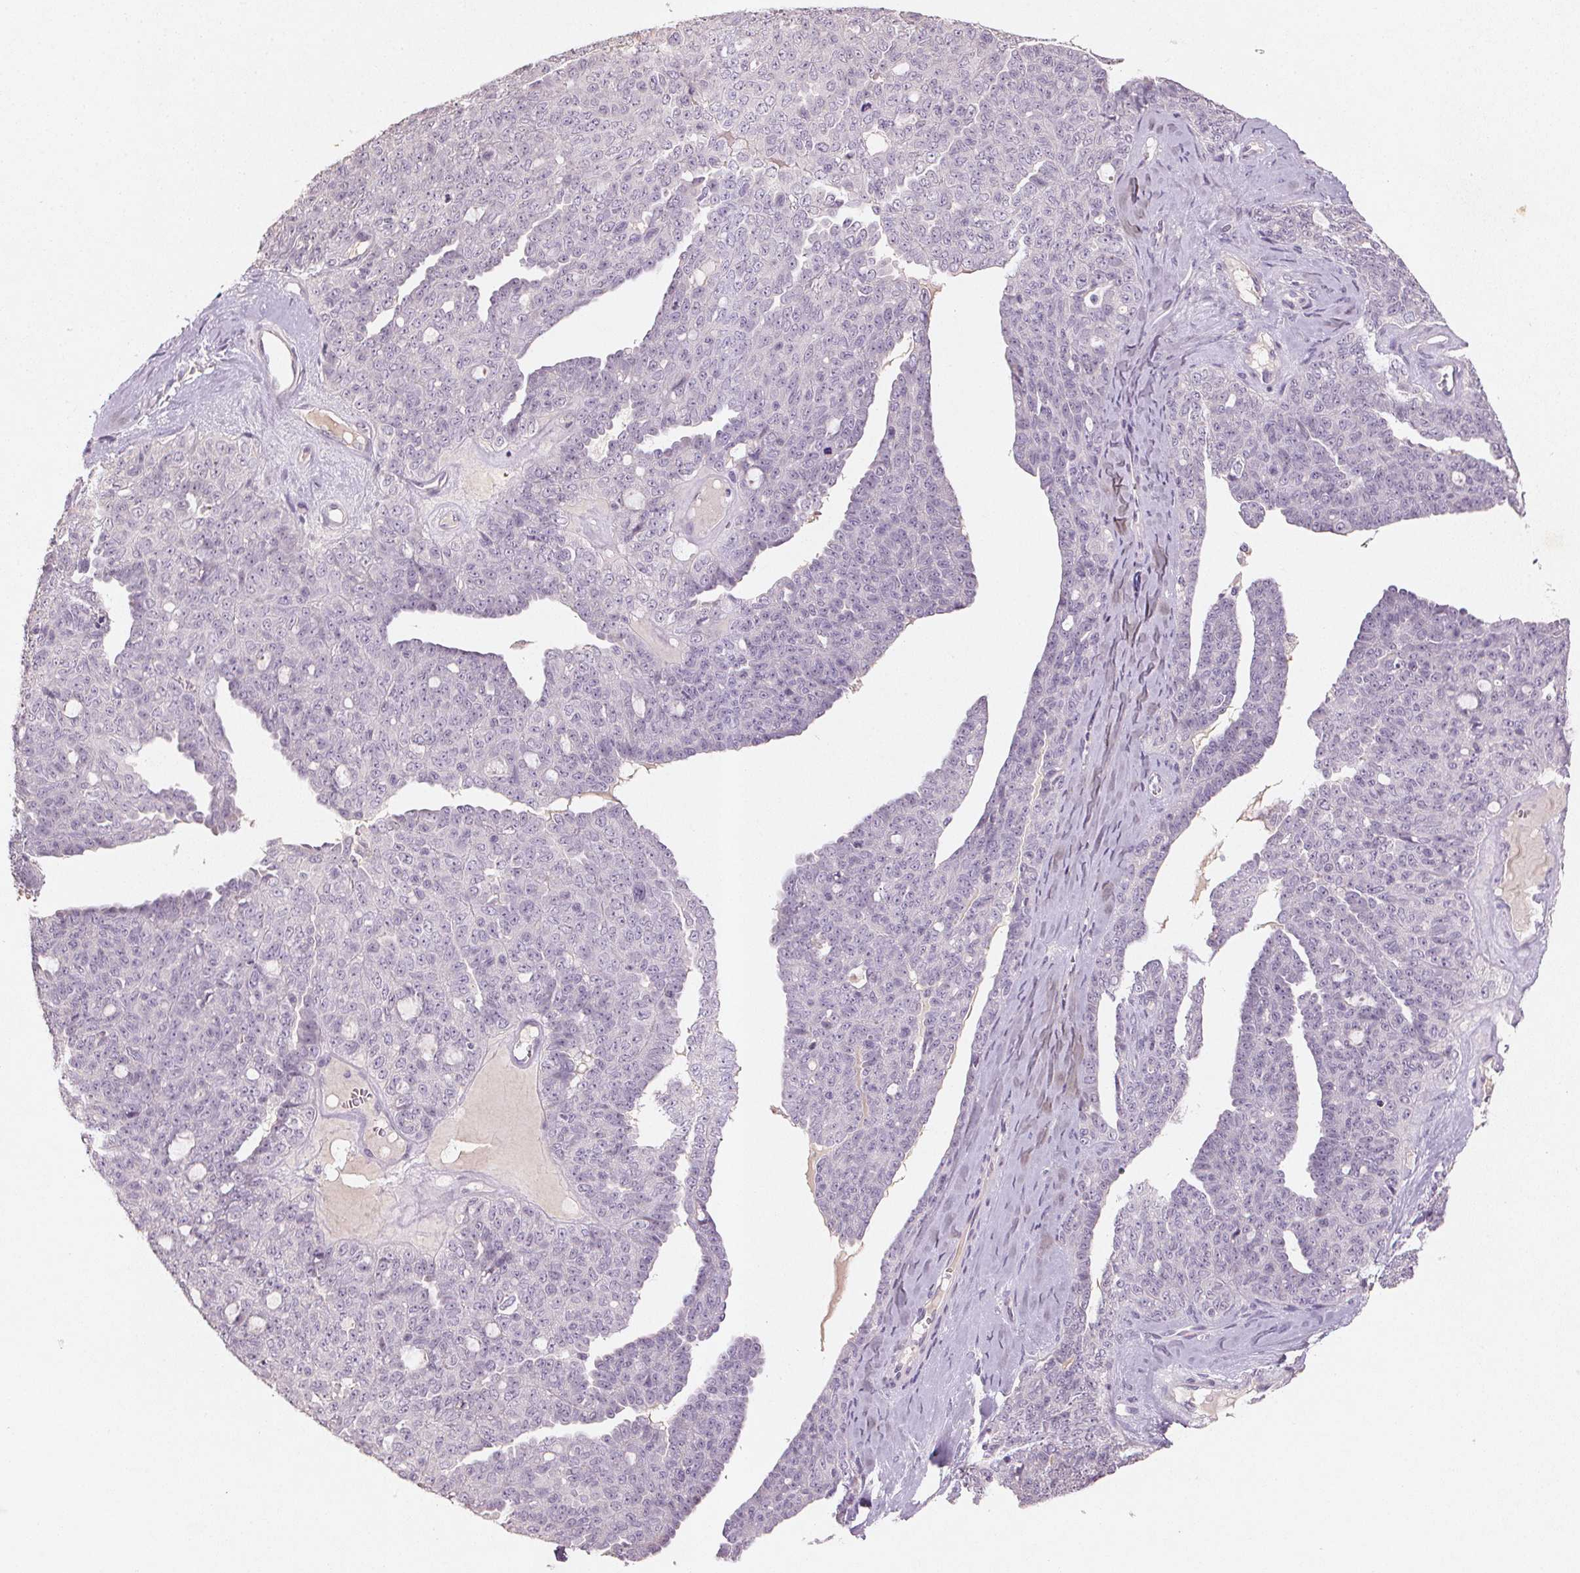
{"staining": {"intensity": "negative", "quantity": "none", "location": "none"}, "tissue": "ovarian cancer", "cell_type": "Tumor cells", "image_type": "cancer", "snomed": [{"axis": "morphology", "description": "Cystadenocarcinoma, serous, NOS"}, {"axis": "topography", "description": "Ovary"}], "caption": "Immunohistochemical staining of ovarian cancer (serous cystadenocarcinoma) displays no significant positivity in tumor cells. The staining is performed using DAB brown chromogen with nuclei counter-stained in using hematoxylin.", "gene": "CXCL5", "patient": {"sex": "female", "age": 71}}